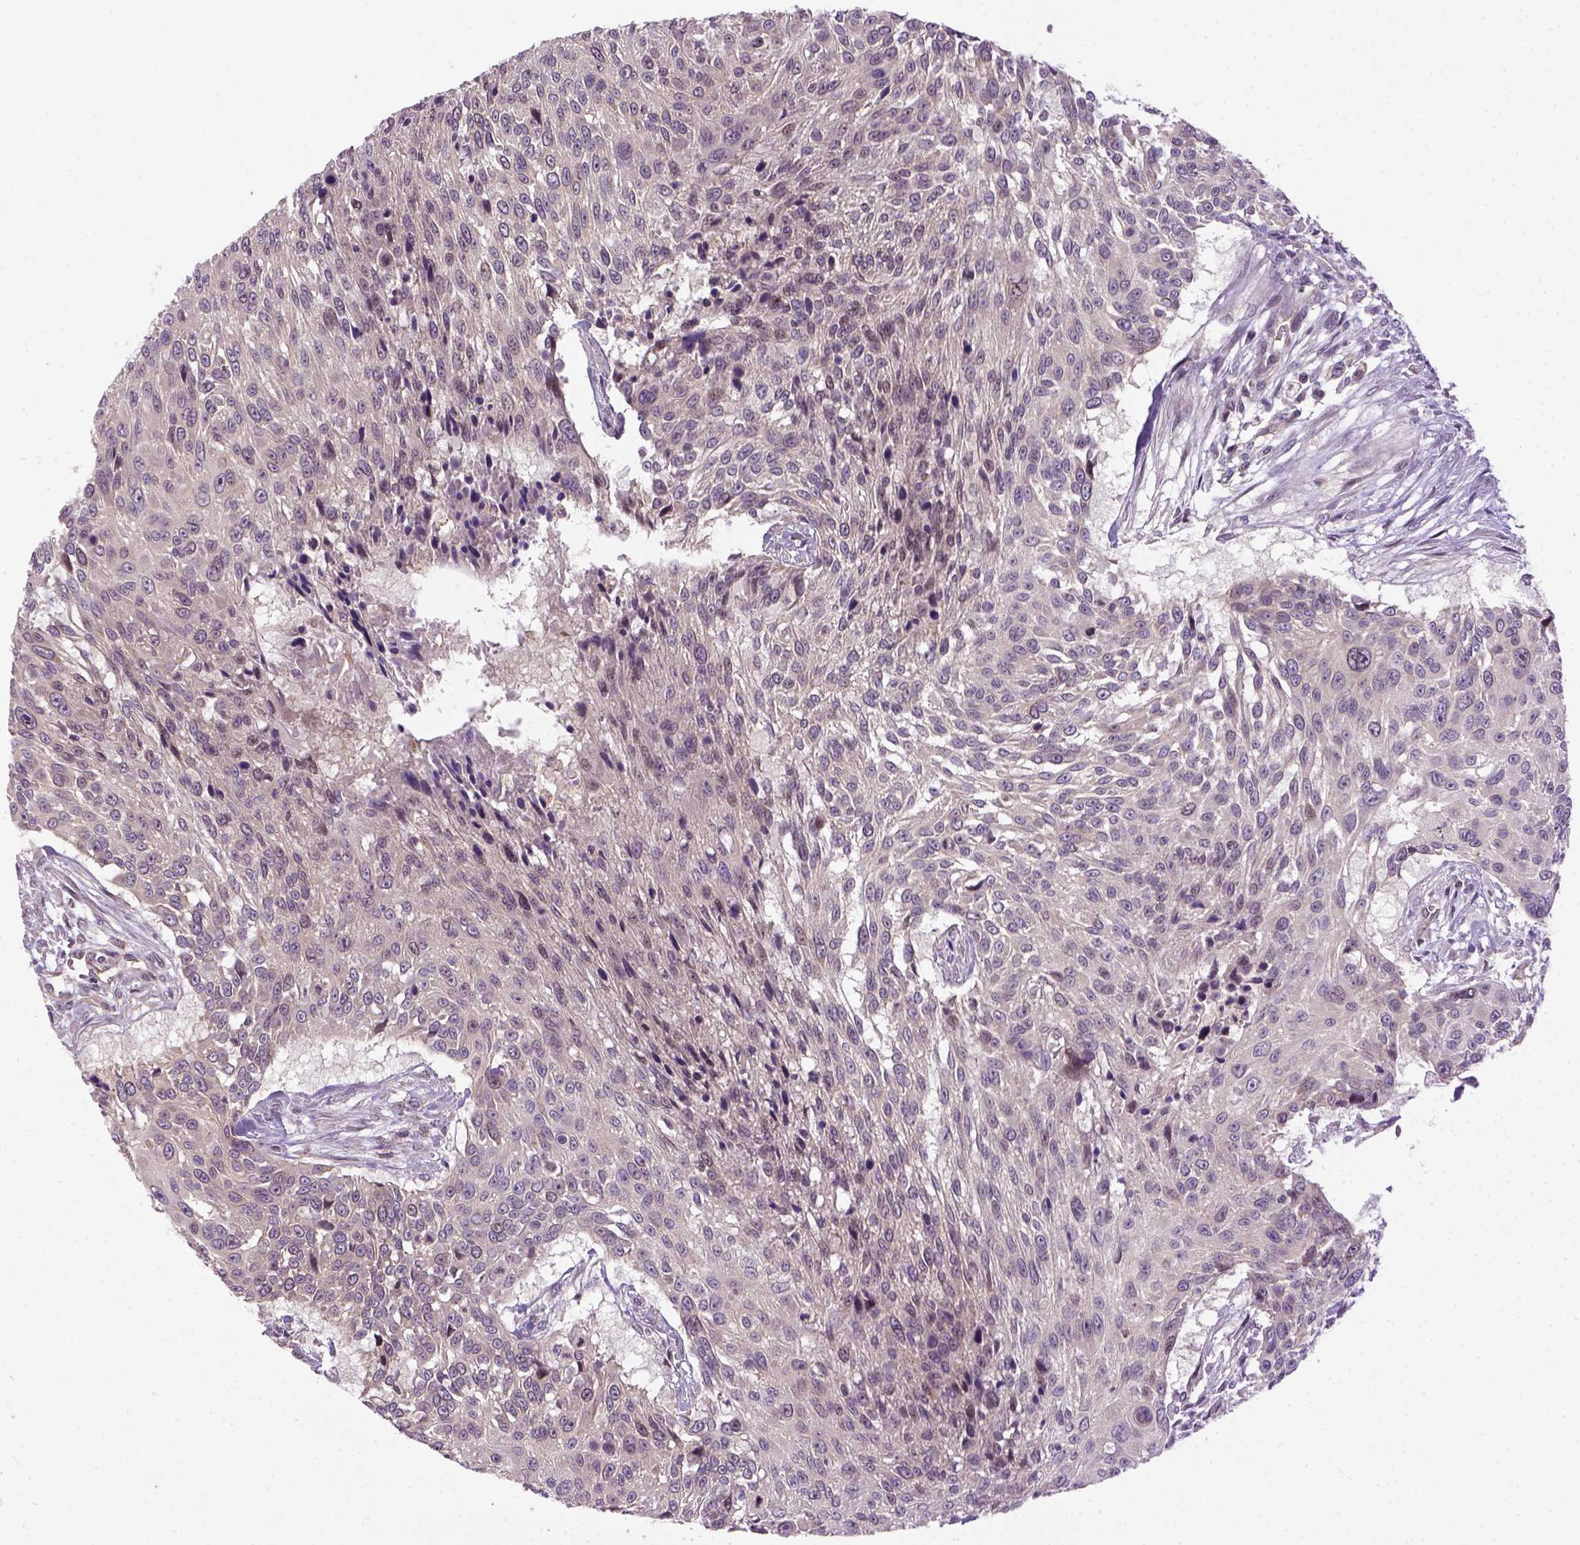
{"staining": {"intensity": "weak", "quantity": "<25%", "location": "cytoplasmic/membranous"}, "tissue": "urothelial cancer", "cell_type": "Tumor cells", "image_type": "cancer", "snomed": [{"axis": "morphology", "description": "Urothelial carcinoma, NOS"}, {"axis": "topography", "description": "Urinary bladder"}], "caption": "Transitional cell carcinoma stained for a protein using immunohistochemistry displays no positivity tumor cells.", "gene": "KAZN", "patient": {"sex": "male", "age": 55}}